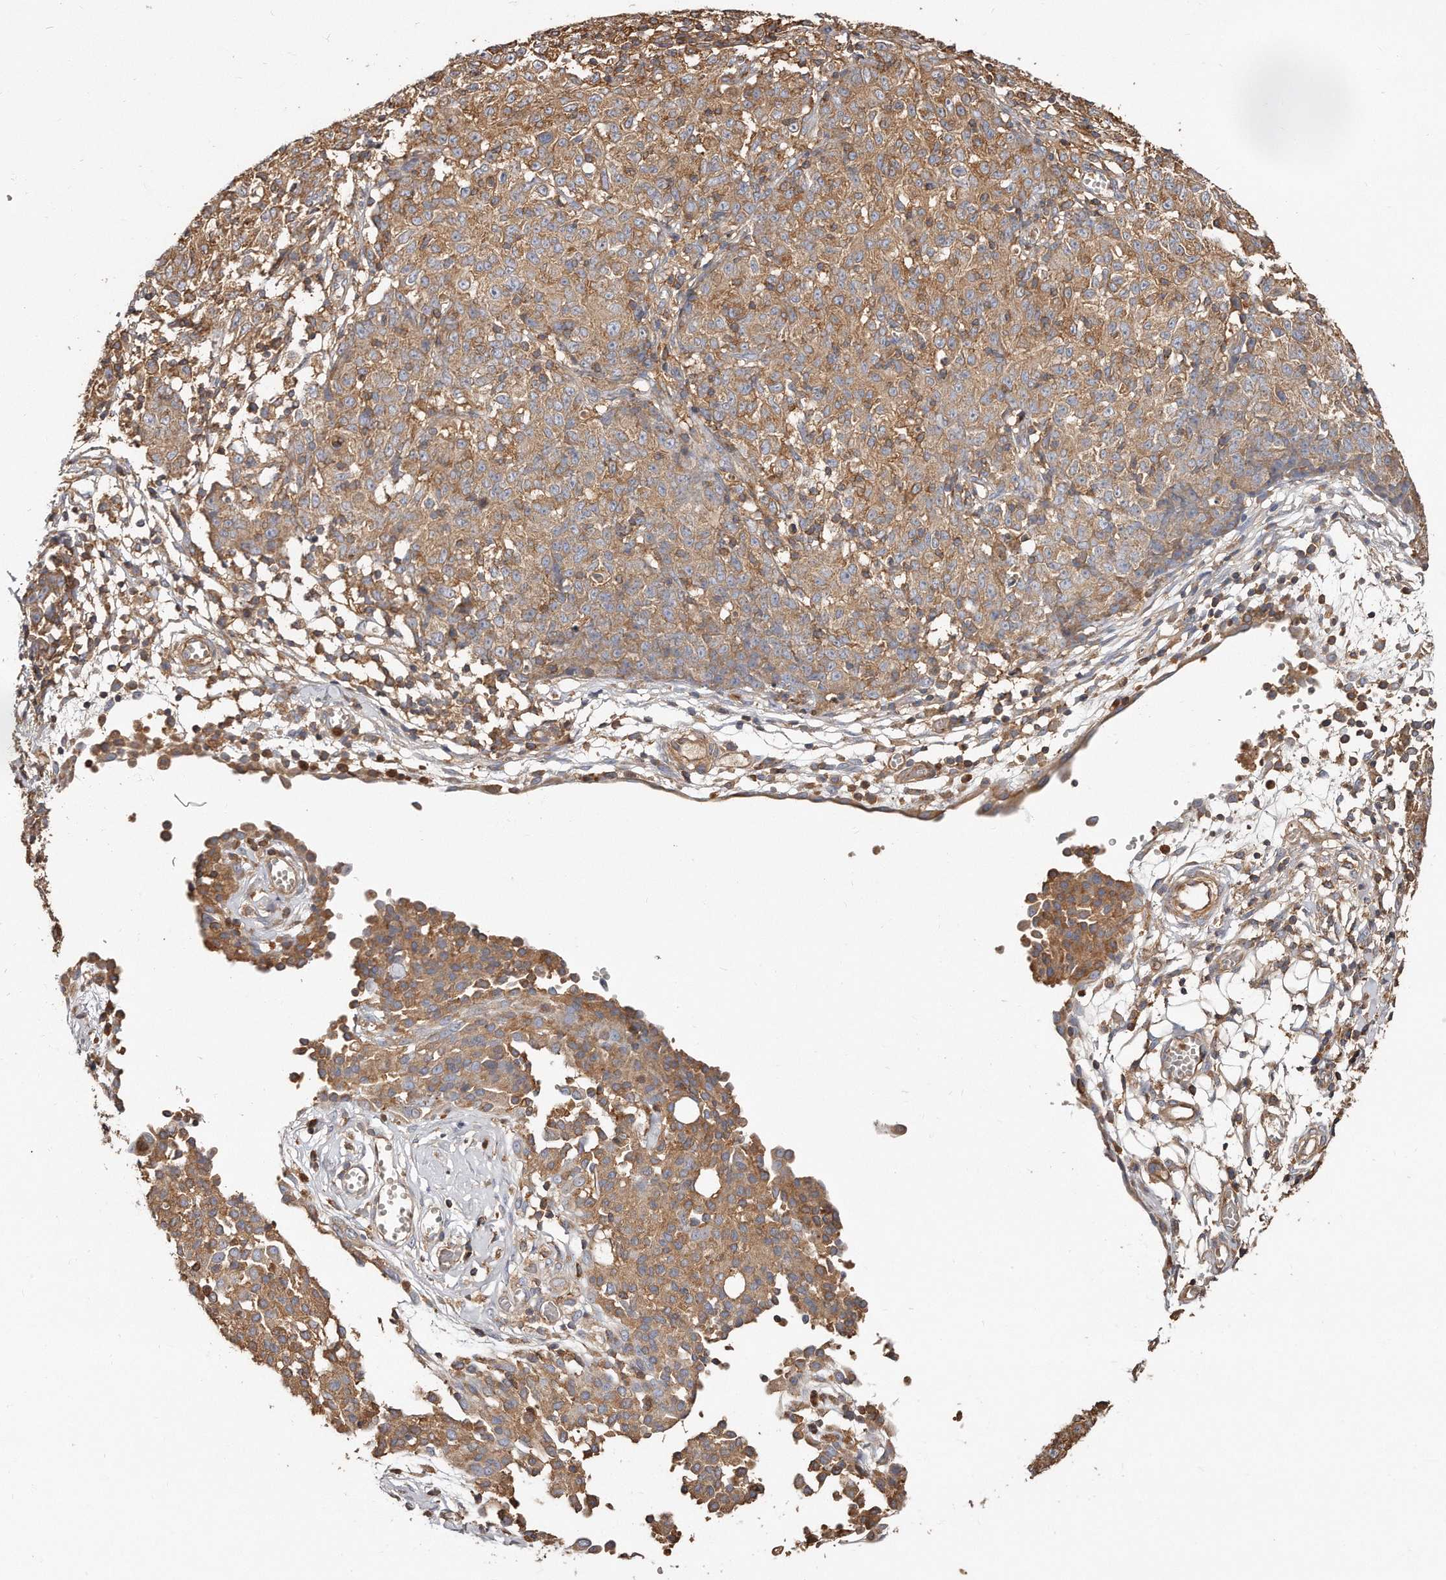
{"staining": {"intensity": "moderate", "quantity": ">75%", "location": "cytoplasmic/membranous"}, "tissue": "ovarian cancer", "cell_type": "Tumor cells", "image_type": "cancer", "snomed": [{"axis": "morphology", "description": "Carcinoma, endometroid"}, {"axis": "topography", "description": "Ovary"}], "caption": "Immunohistochemistry (IHC) (DAB) staining of human endometroid carcinoma (ovarian) shows moderate cytoplasmic/membranous protein expression in approximately >75% of tumor cells.", "gene": "CAP1", "patient": {"sex": "female", "age": 42}}